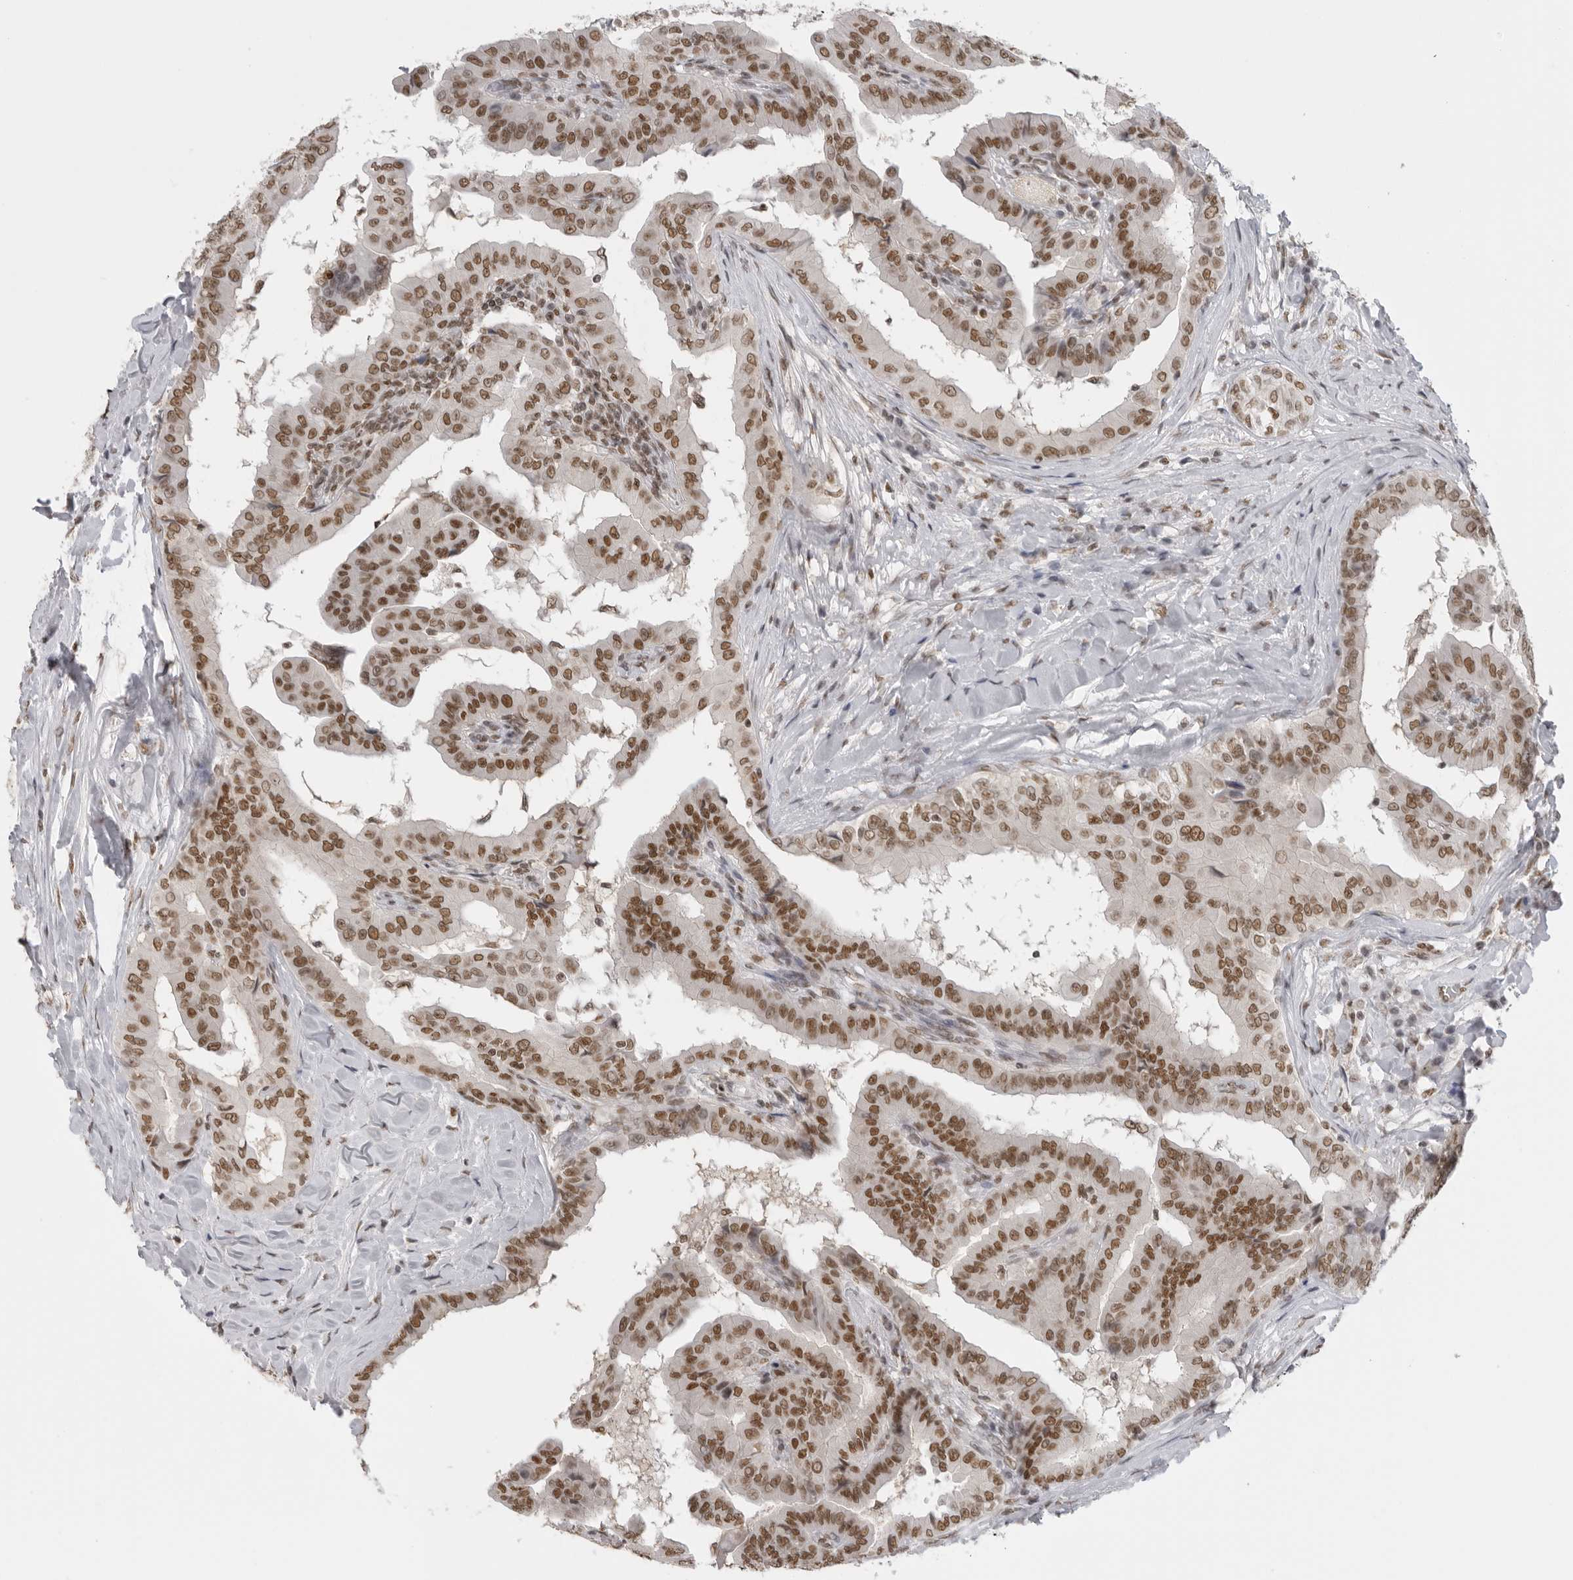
{"staining": {"intensity": "strong", "quantity": ">75%", "location": "nuclear"}, "tissue": "thyroid cancer", "cell_type": "Tumor cells", "image_type": "cancer", "snomed": [{"axis": "morphology", "description": "Papillary adenocarcinoma, NOS"}, {"axis": "topography", "description": "Thyroid gland"}], "caption": "Protein staining of thyroid papillary adenocarcinoma tissue demonstrates strong nuclear positivity in about >75% of tumor cells.", "gene": "RPA2", "patient": {"sex": "male", "age": 33}}